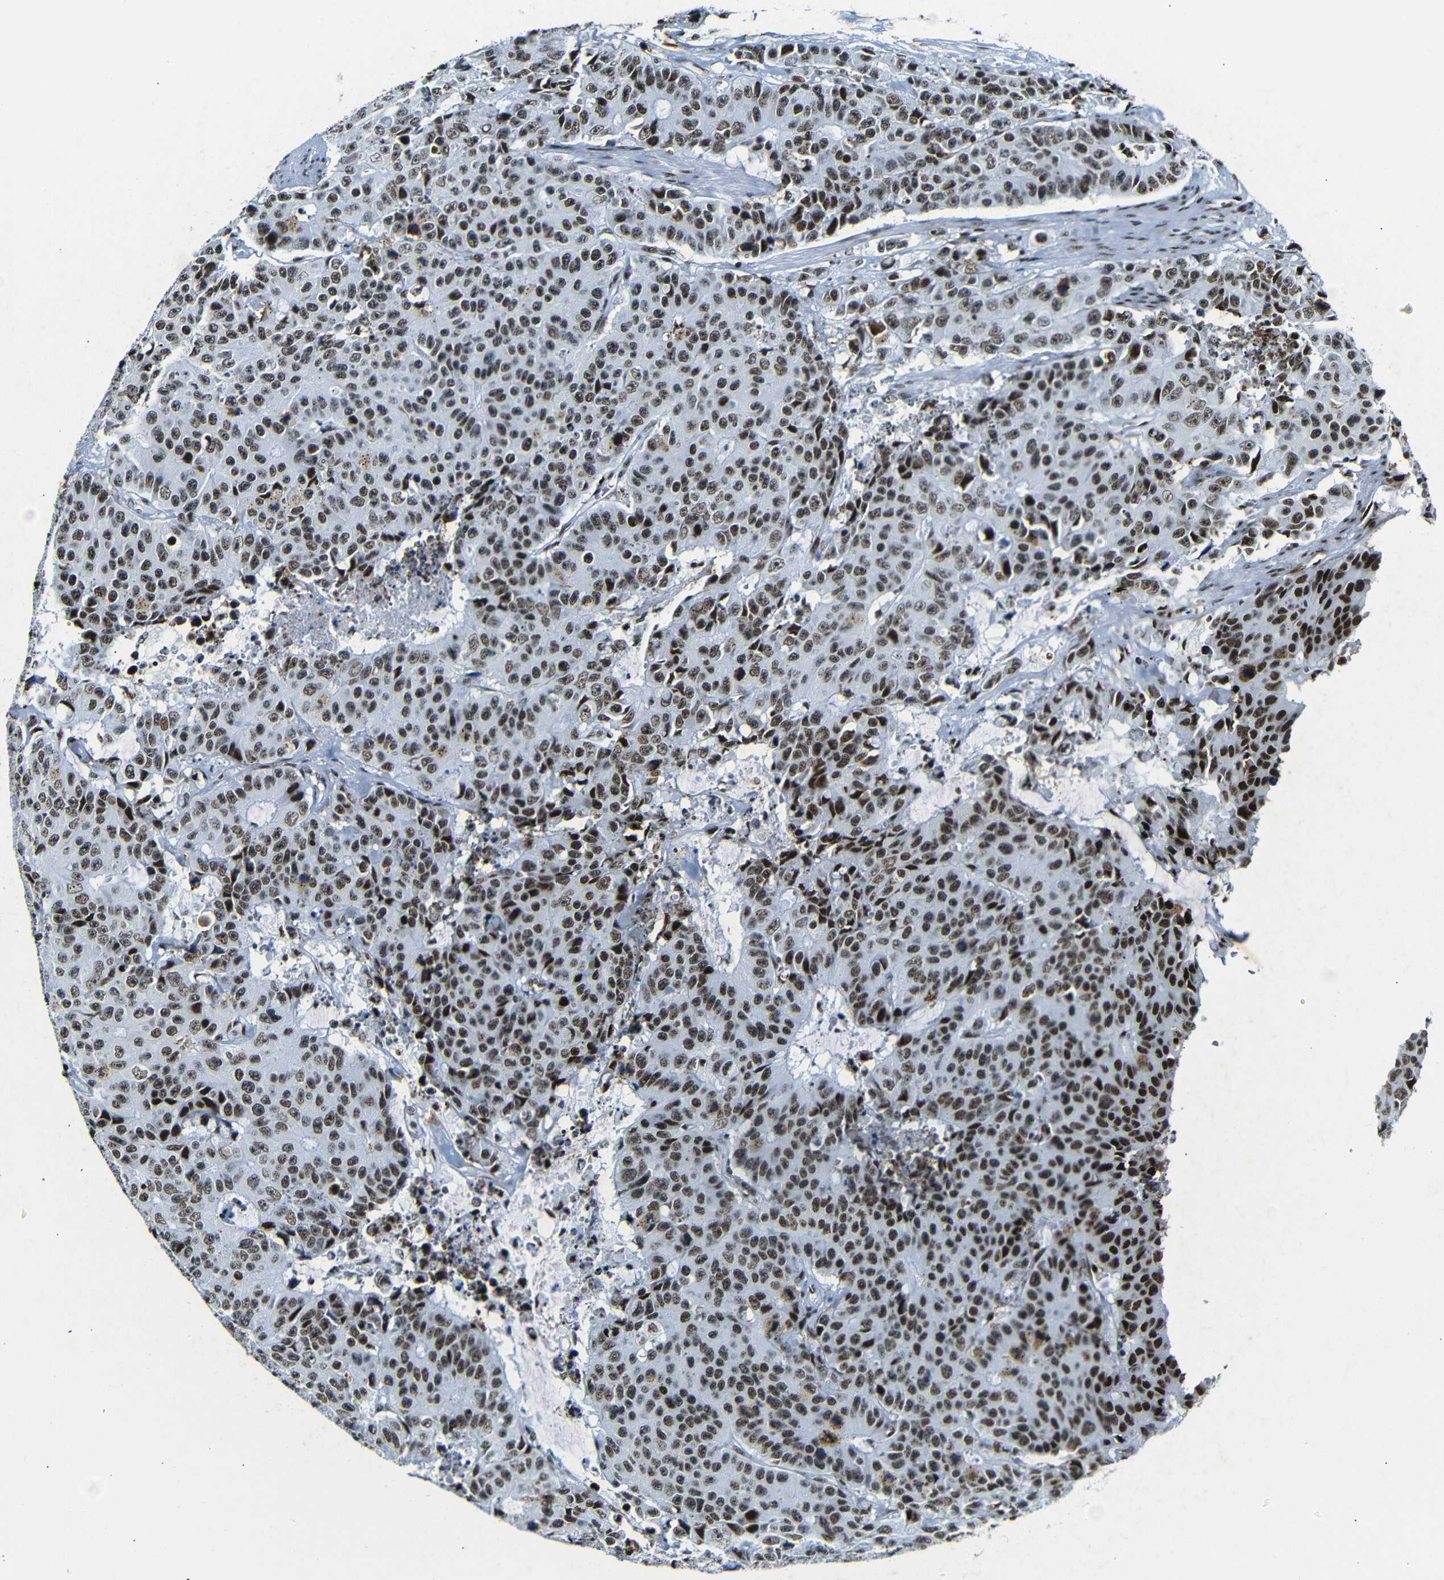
{"staining": {"intensity": "strong", "quantity": ">75%", "location": "nuclear"}, "tissue": "colorectal cancer", "cell_type": "Tumor cells", "image_type": "cancer", "snomed": [{"axis": "morphology", "description": "Adenocarcinoma, NOS"}, {"axis": "topography", "description": "Colon"}], "caption": "IHC of colorectal cancer demonstrates high levels of strong nuclear positivity in approximately >75% of tumor cells.", "gene": "SRSF1", "patient": {"sex": "female", "age": 86}}